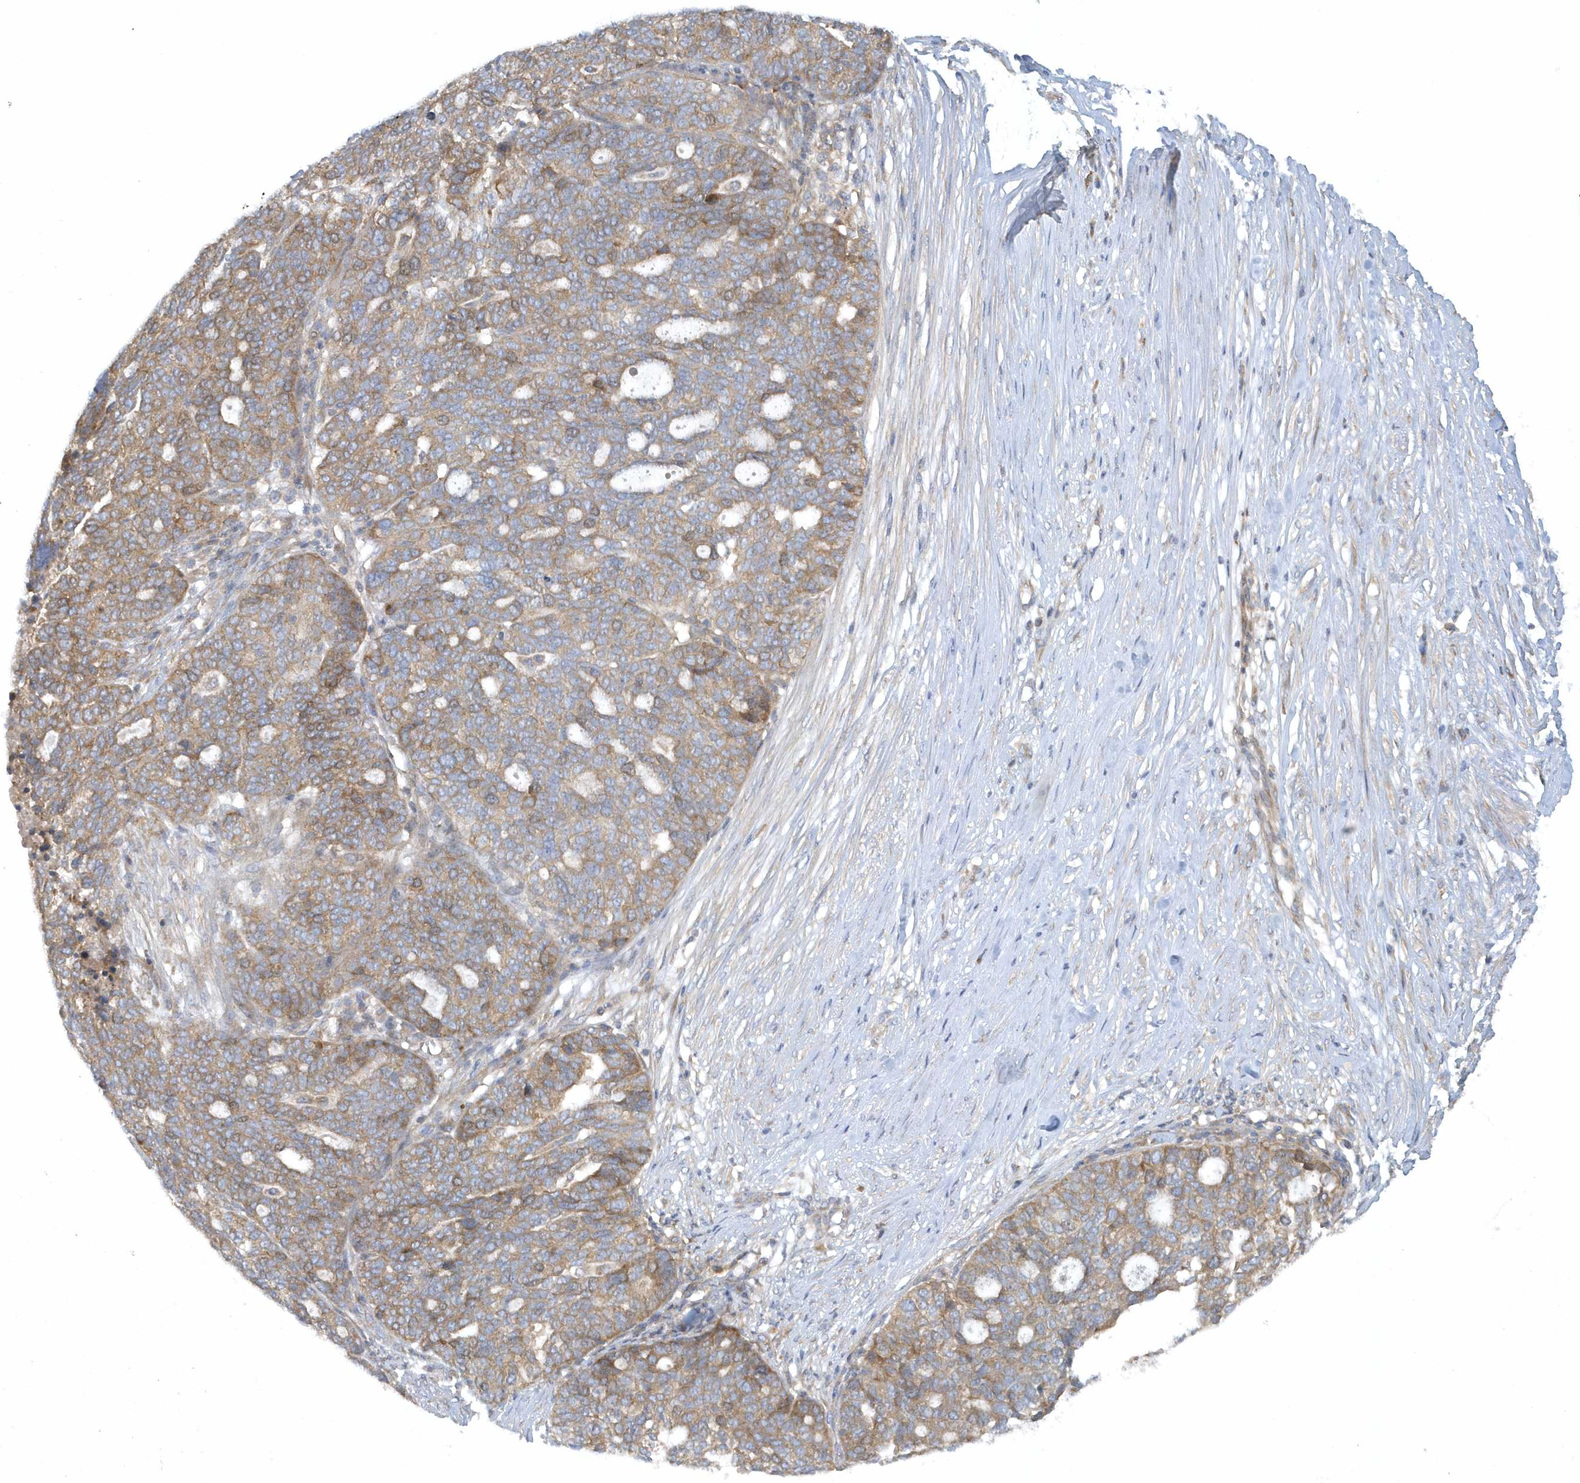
{"staining": {"intensity": "moderate", "quantity": ">75%", "location": "cytoplasmic/membranous"}, "tissue": "ovarian cancer", "cell_type": "Tumor cells", "image_type": "cancer", "snomed": [{"axis": "morphology", "description": "Cystadenocarcinoma, serous, NOS"}, {"axis": "topography", "description": "Ovary"}], "caption": "The photomicrograph shows immunohistochemical staining of serous cystadenocarcinoma (ovarian). There is moderate cytoplasmic/membranous staining is appreciated in approximately >75% of tumor cells.", "gene": "CNOT10", "patient": {"sex": "female", "age": 59}}